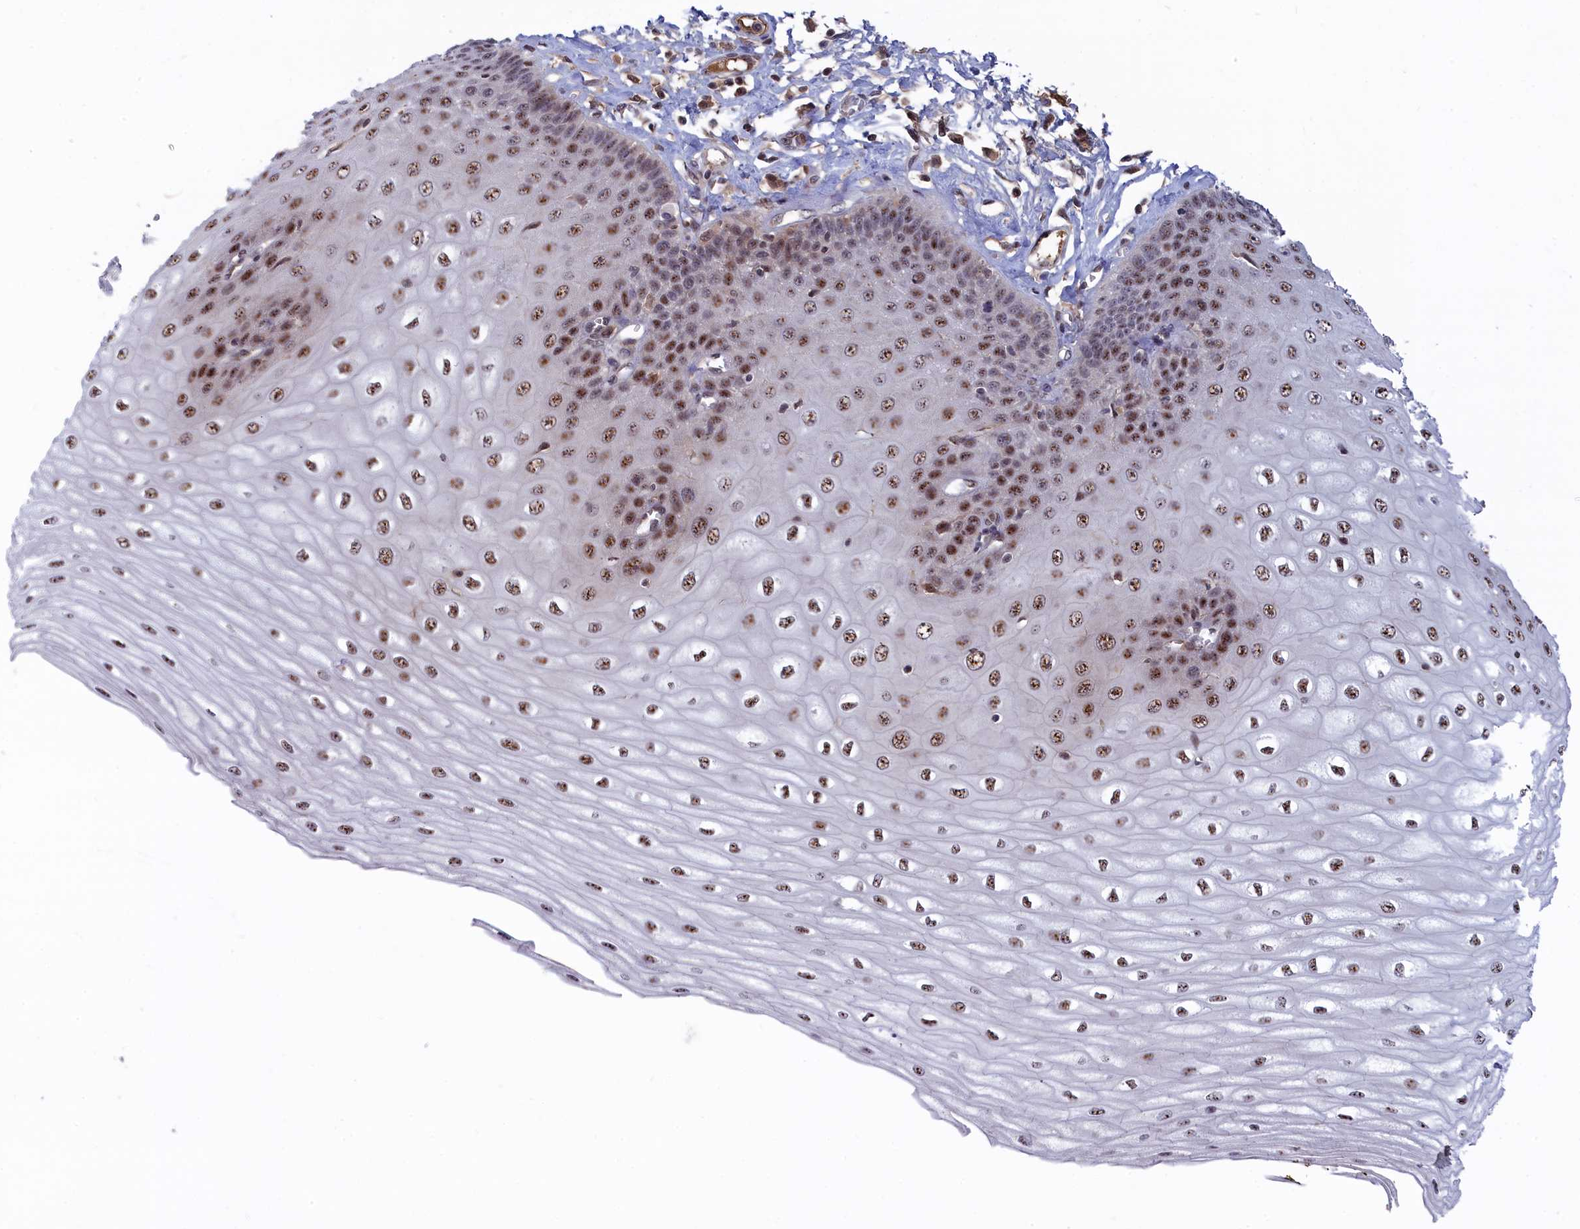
{"staining": {"intensity": "moderate", "quantity": ">75%", "location": "nuclear"}, "tissue": "esophagus", "cell_type": "Squamous epithelial cells", "image_type": "normal", "snomed": [{"axis": "morphology", "description": "Normal tissue, NOS"}, {"axis": "topography", "description": "Esophagus"}], "caption": "Moderate nuclear staining is identified in about >75% of squamous epithelial cells in benign esophagus.", "gene": "TAB1", "patient": {"sex": "male", "age": 60}}